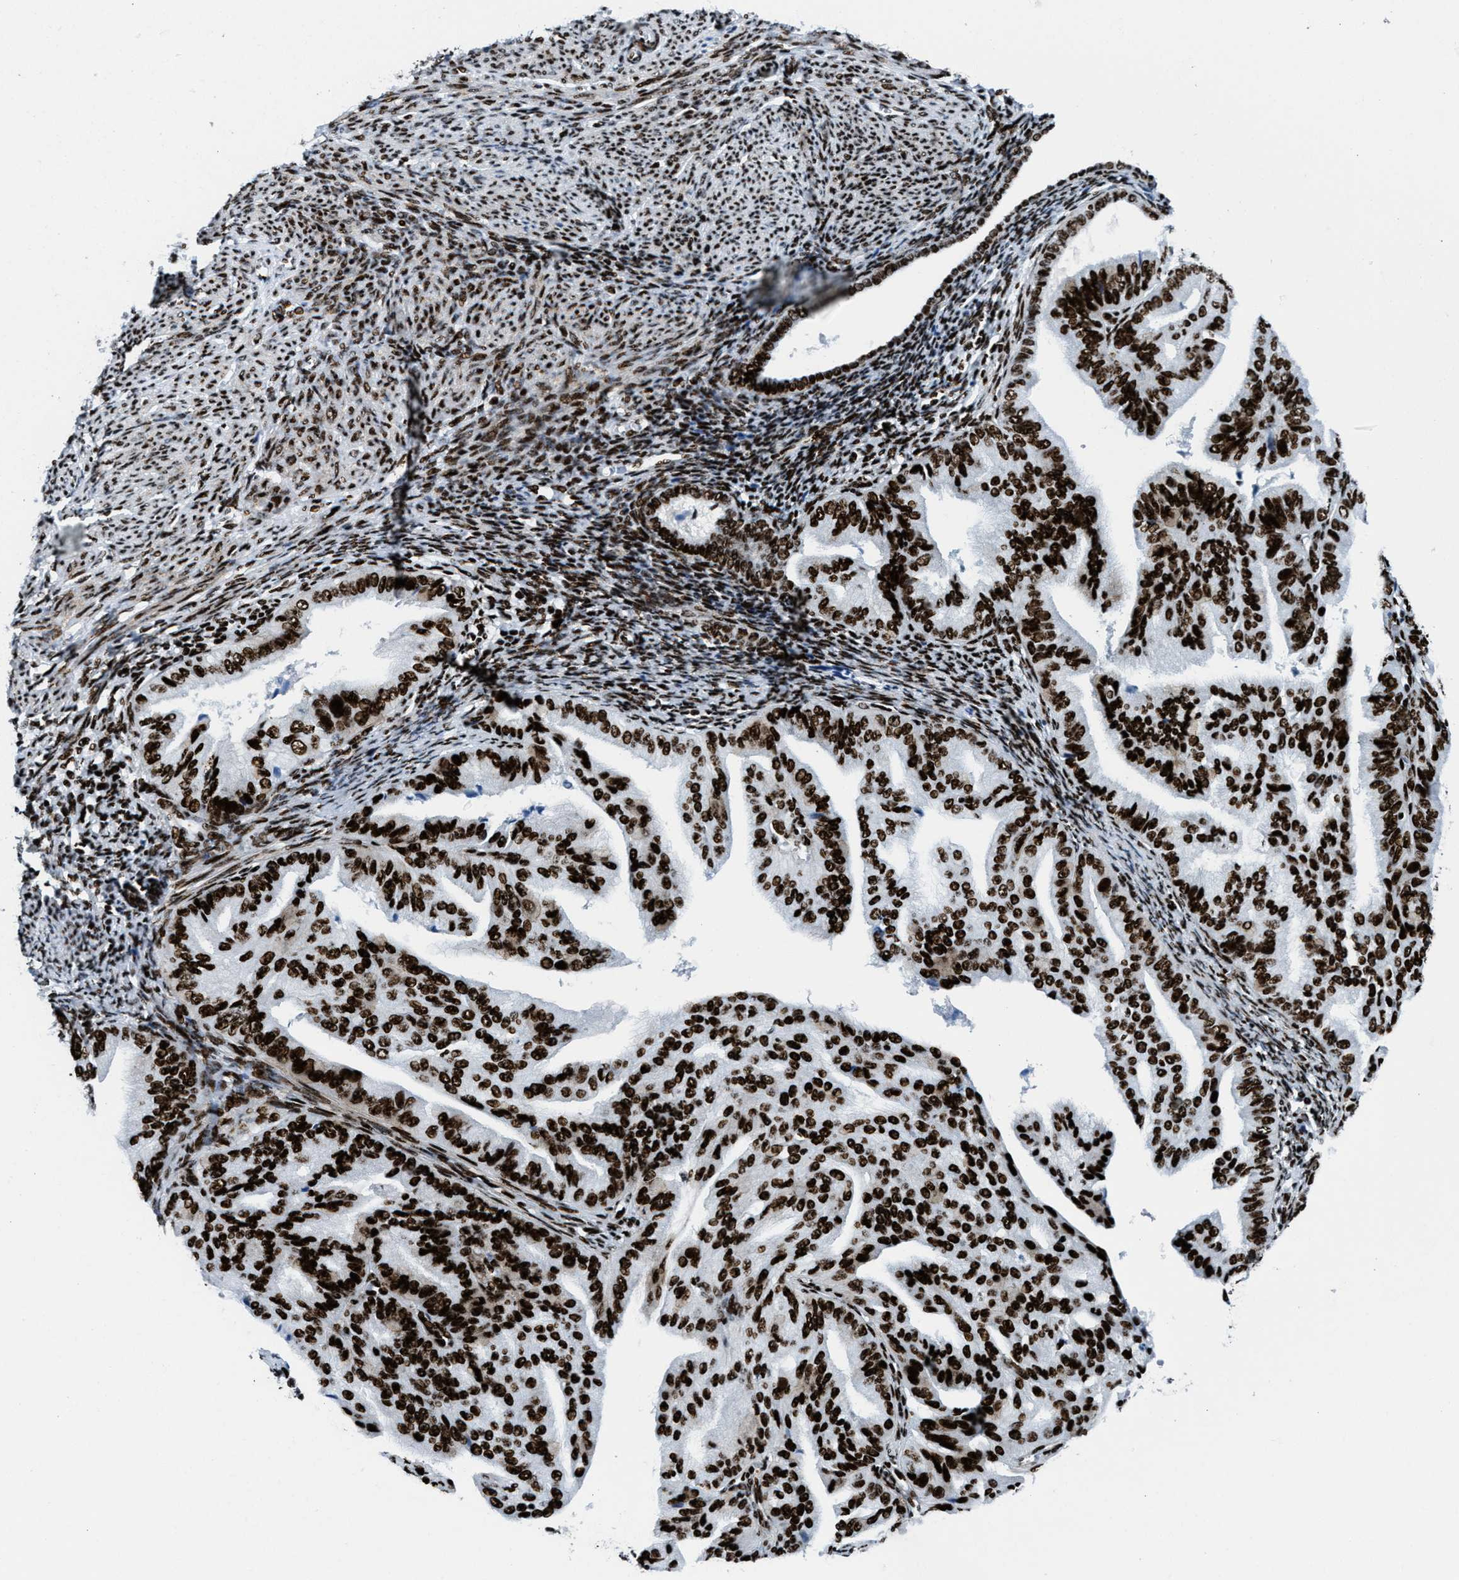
{"staining": {"intensity": "strong", "quantity": ">75%", "location": "nuclear"}, "tissue": "endometrial cancer", "cell_type": "Tumor cells", "image_type": "cancer", "snomed": [{"axis": "morphology", "description": "Adenocarcinoma, NOS"}, {"axis": "topography", "description": "Endometrium"}], "caption": "Adenocarcinoma (endometrial) was stained to show a protein in brown. There is high levels of strong nuclear staining in approximately >75% of tumor cells.", "gene": "NONO", "patient": {"sex": "female", "age": 58}}